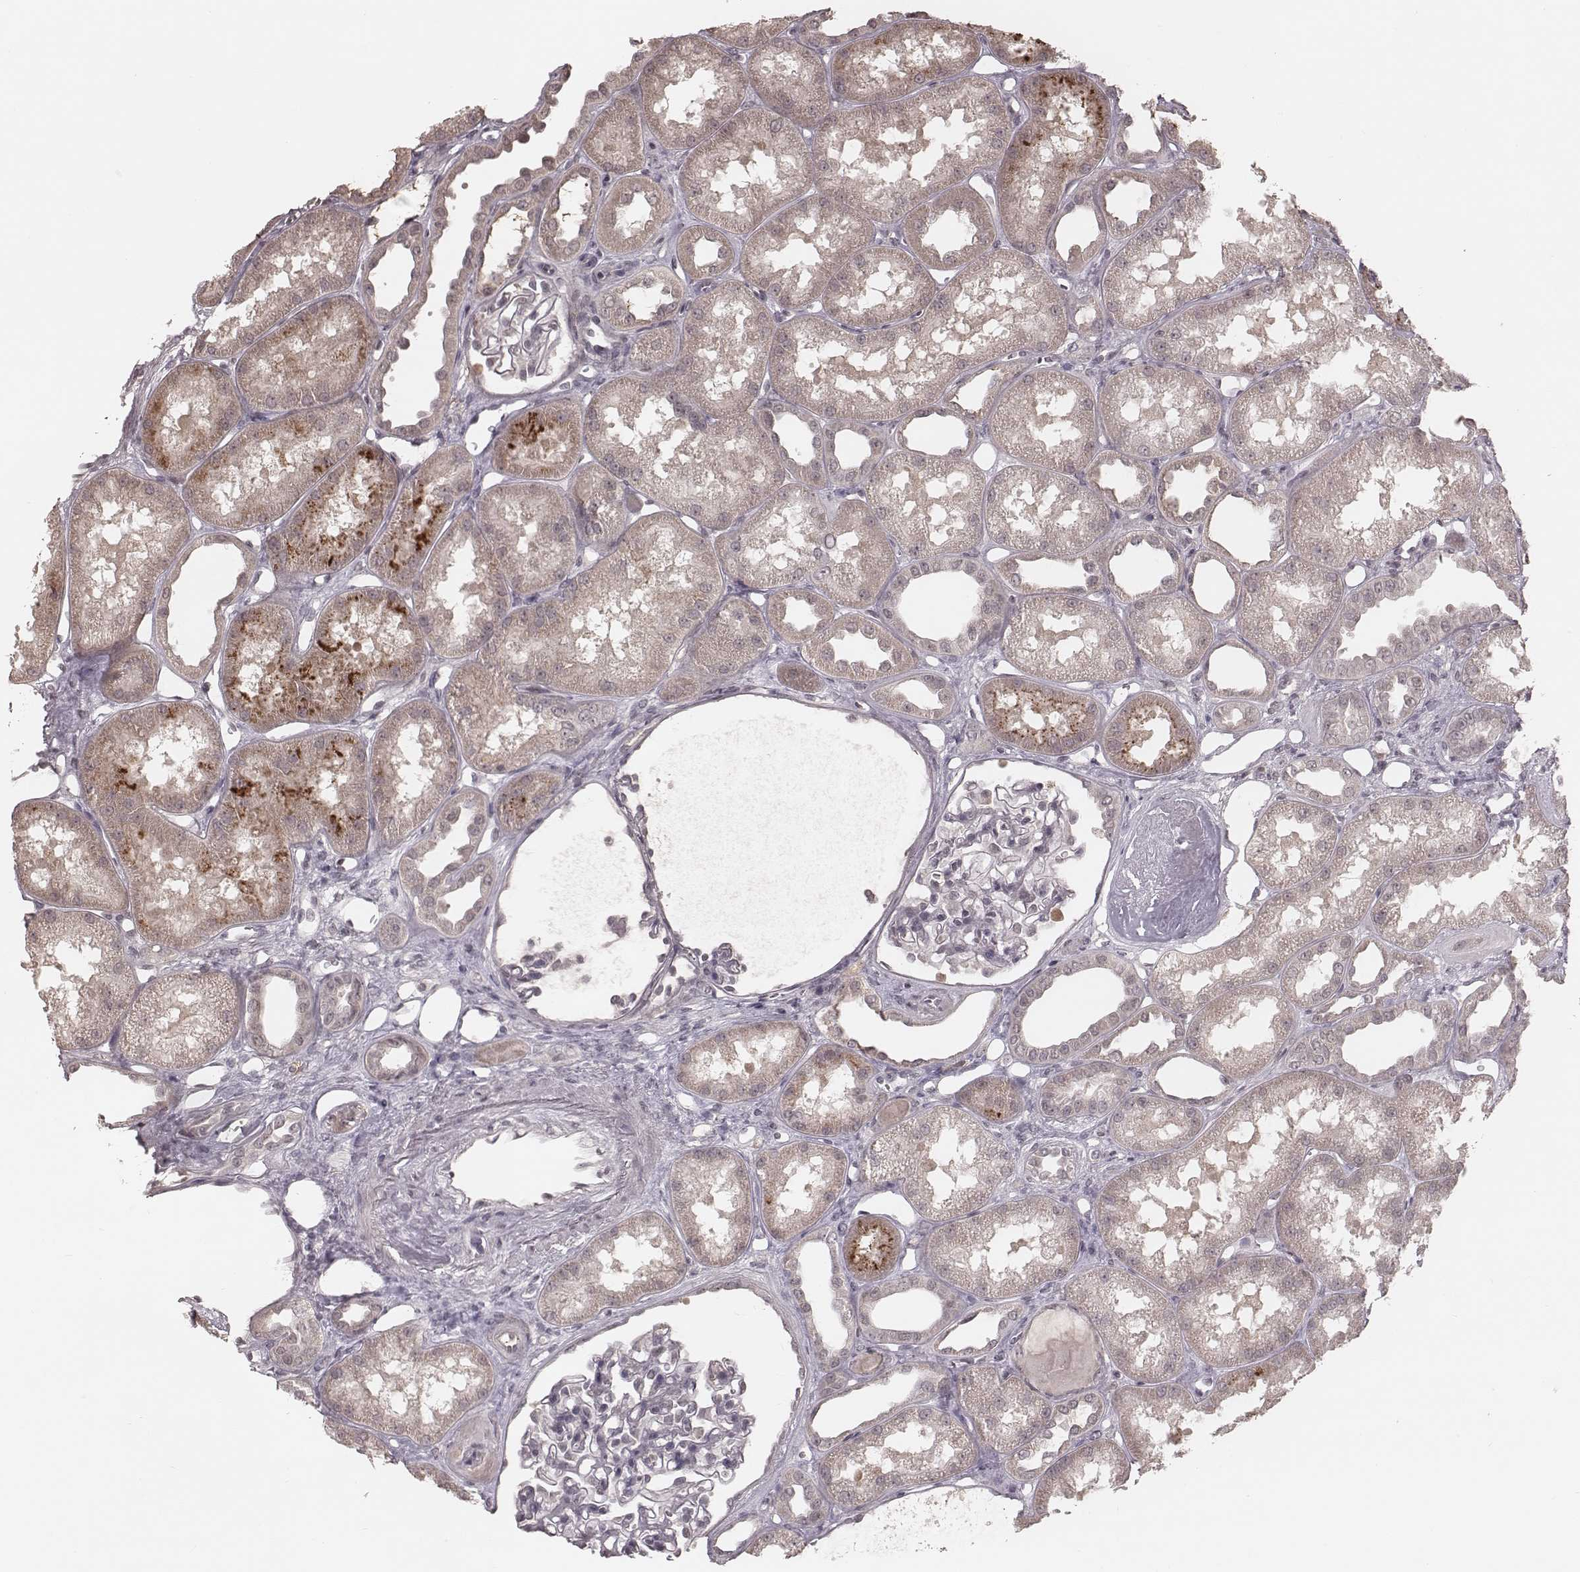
{"staining": {"intensity": "negative", "quantity": "none", "location": "none"}, "tissue": "kidney", "cell_type": "Cells in glomeruli", "image_type": "normal", "snomed": [{"axis": "morphology", "description": "Normal tissue, NOS"}, {"axis": "topography", "description": "Kidney"}], "caption": "The photomicrograph reveals no significant expression in cells in glomeruli of kidney.", "gene": "IL5", "patient": {"sex": "male", "age": 61}}